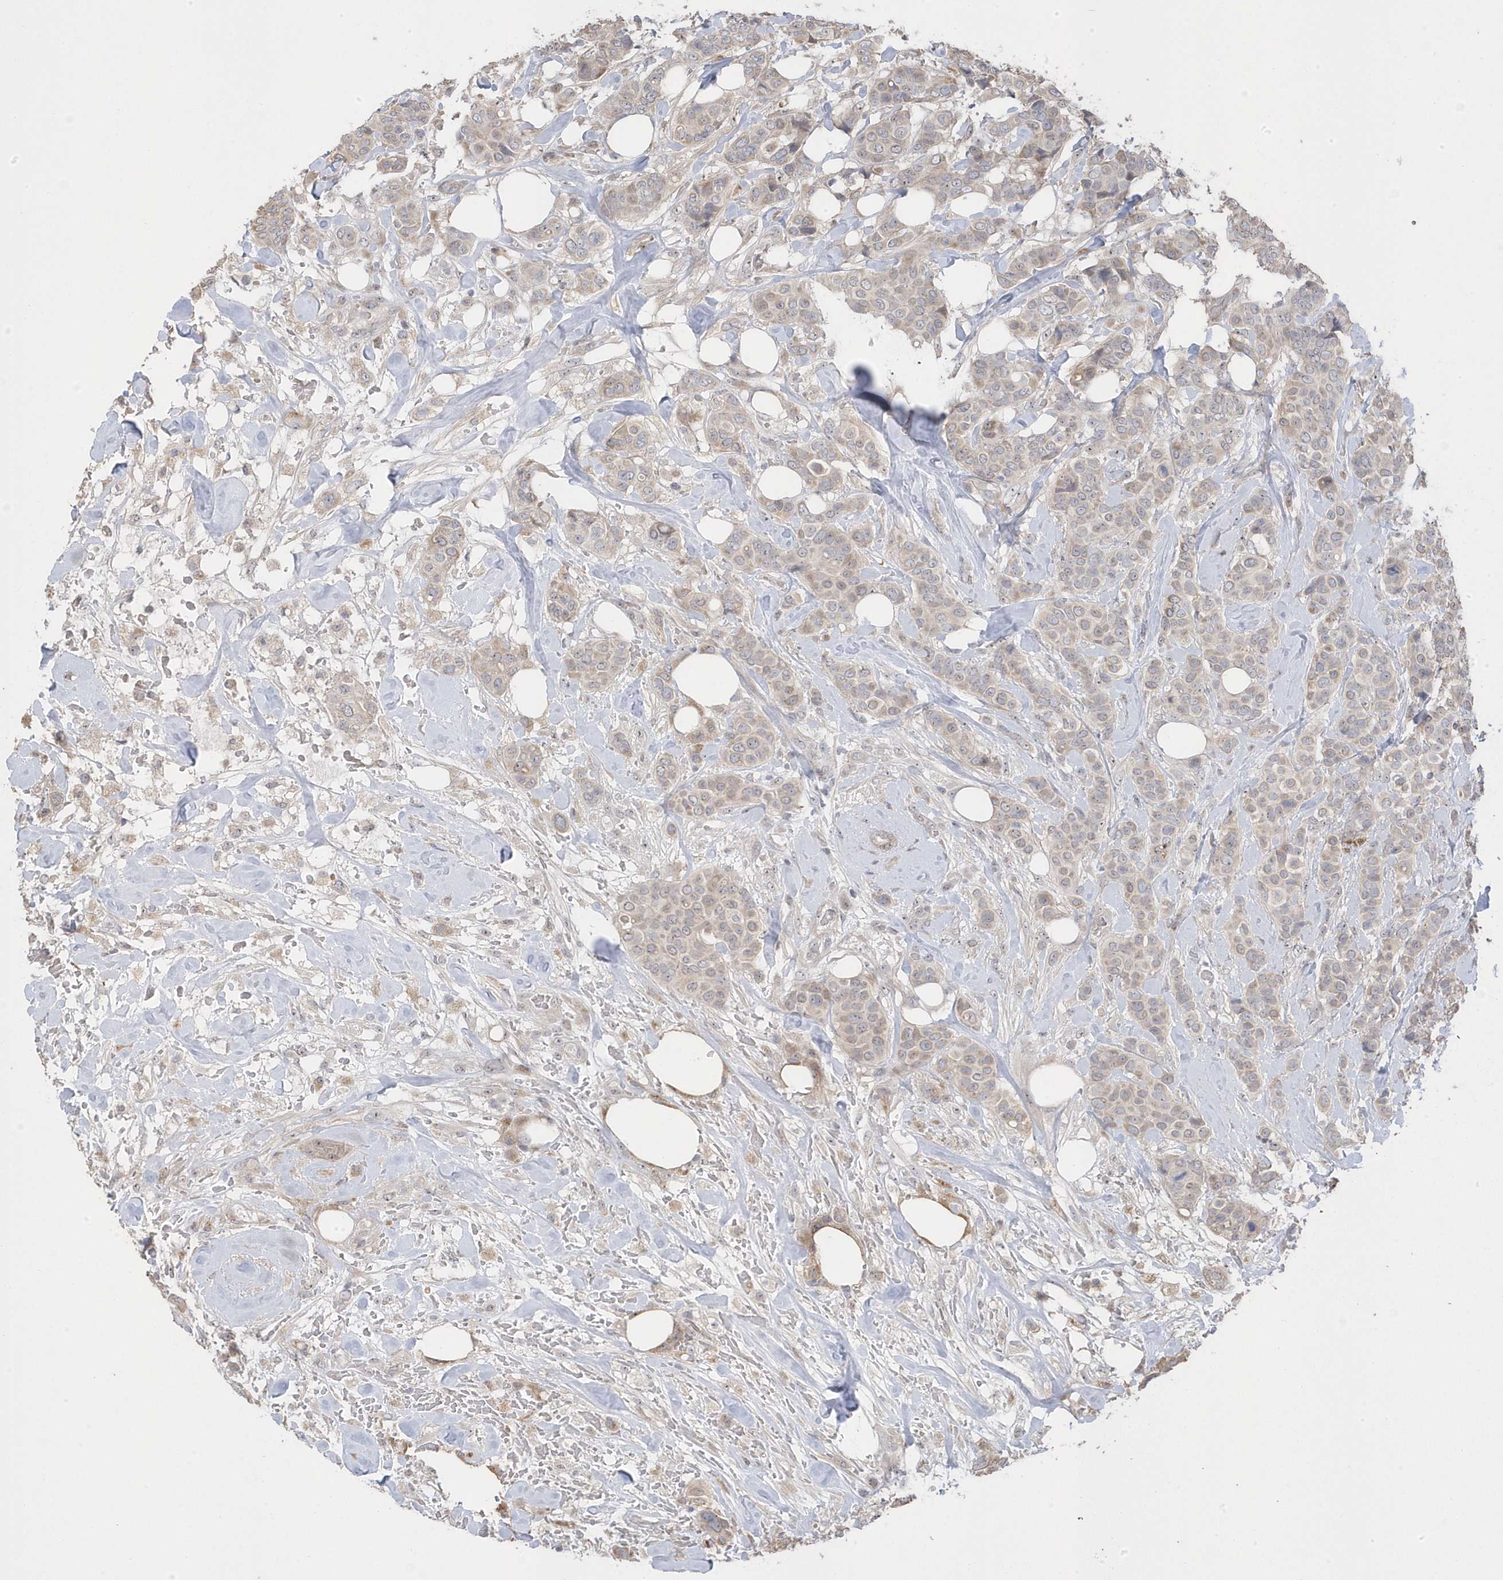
{"staining": {"intensity": "weak", "quantity": "25%-75%", "location": "cytoplasmic/membranous"}, "tissue": "breast cancer", "cell_type": "Tumor cells", "image_type": "cancer", "snomed": [{"axis": "morphology", "description": "Lobular carcinoma"}, {"axis": "topography", "description": "Breast"}], "caption": "Approximately 25%-75% of tumor cells in breast cancer reveal weak cytoplasmic/membranous protein staining as visualized by brown immunohistochemical staining.", "gene": "GTPBP6", "patient": {"sex": "female", "age": 51}}